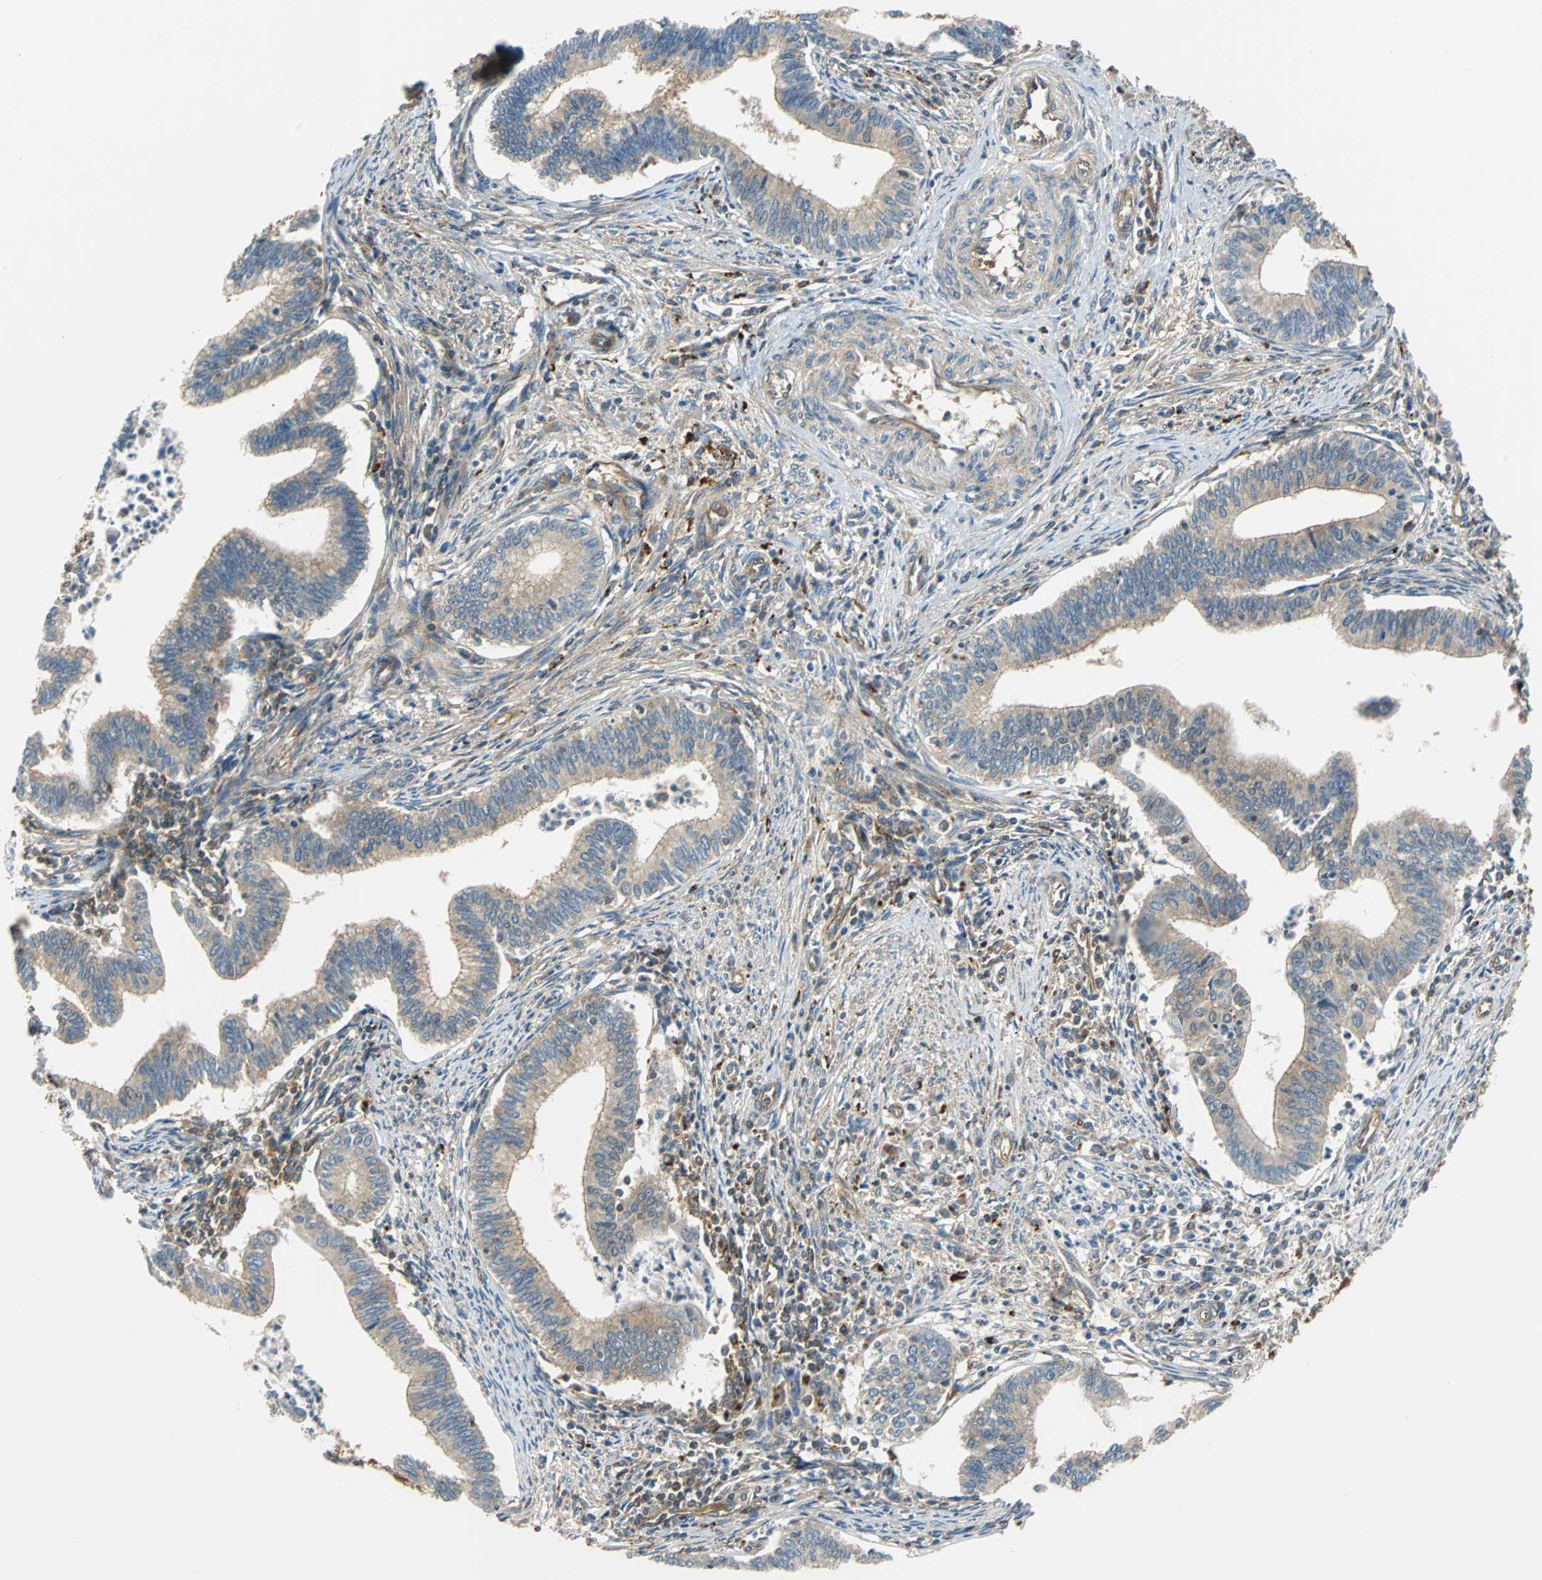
{"staining": {"intensity": "weak", "quantity": ">75%", "location": "cytoplasmic/membranous"}, "tissue": "cervical cancer", "cell_type": "Tumor cells", "image_type": "cancer", "snomed": [{"axis": "morphology", "description": "Adenocarcinoma, NOS"}, {"axis": "topography", "description": "Cervix"}], "caption": "The micrograph exhibits staining of cervical adenocarcinoma, revealing weak cytoplasmic/membranous protein staining (brown color) within tumor cells. (Brightfield microscopy of DAB IHC at high magnification).", "gene": "RELA", "patient": {"sex": "female", "age": 36}}